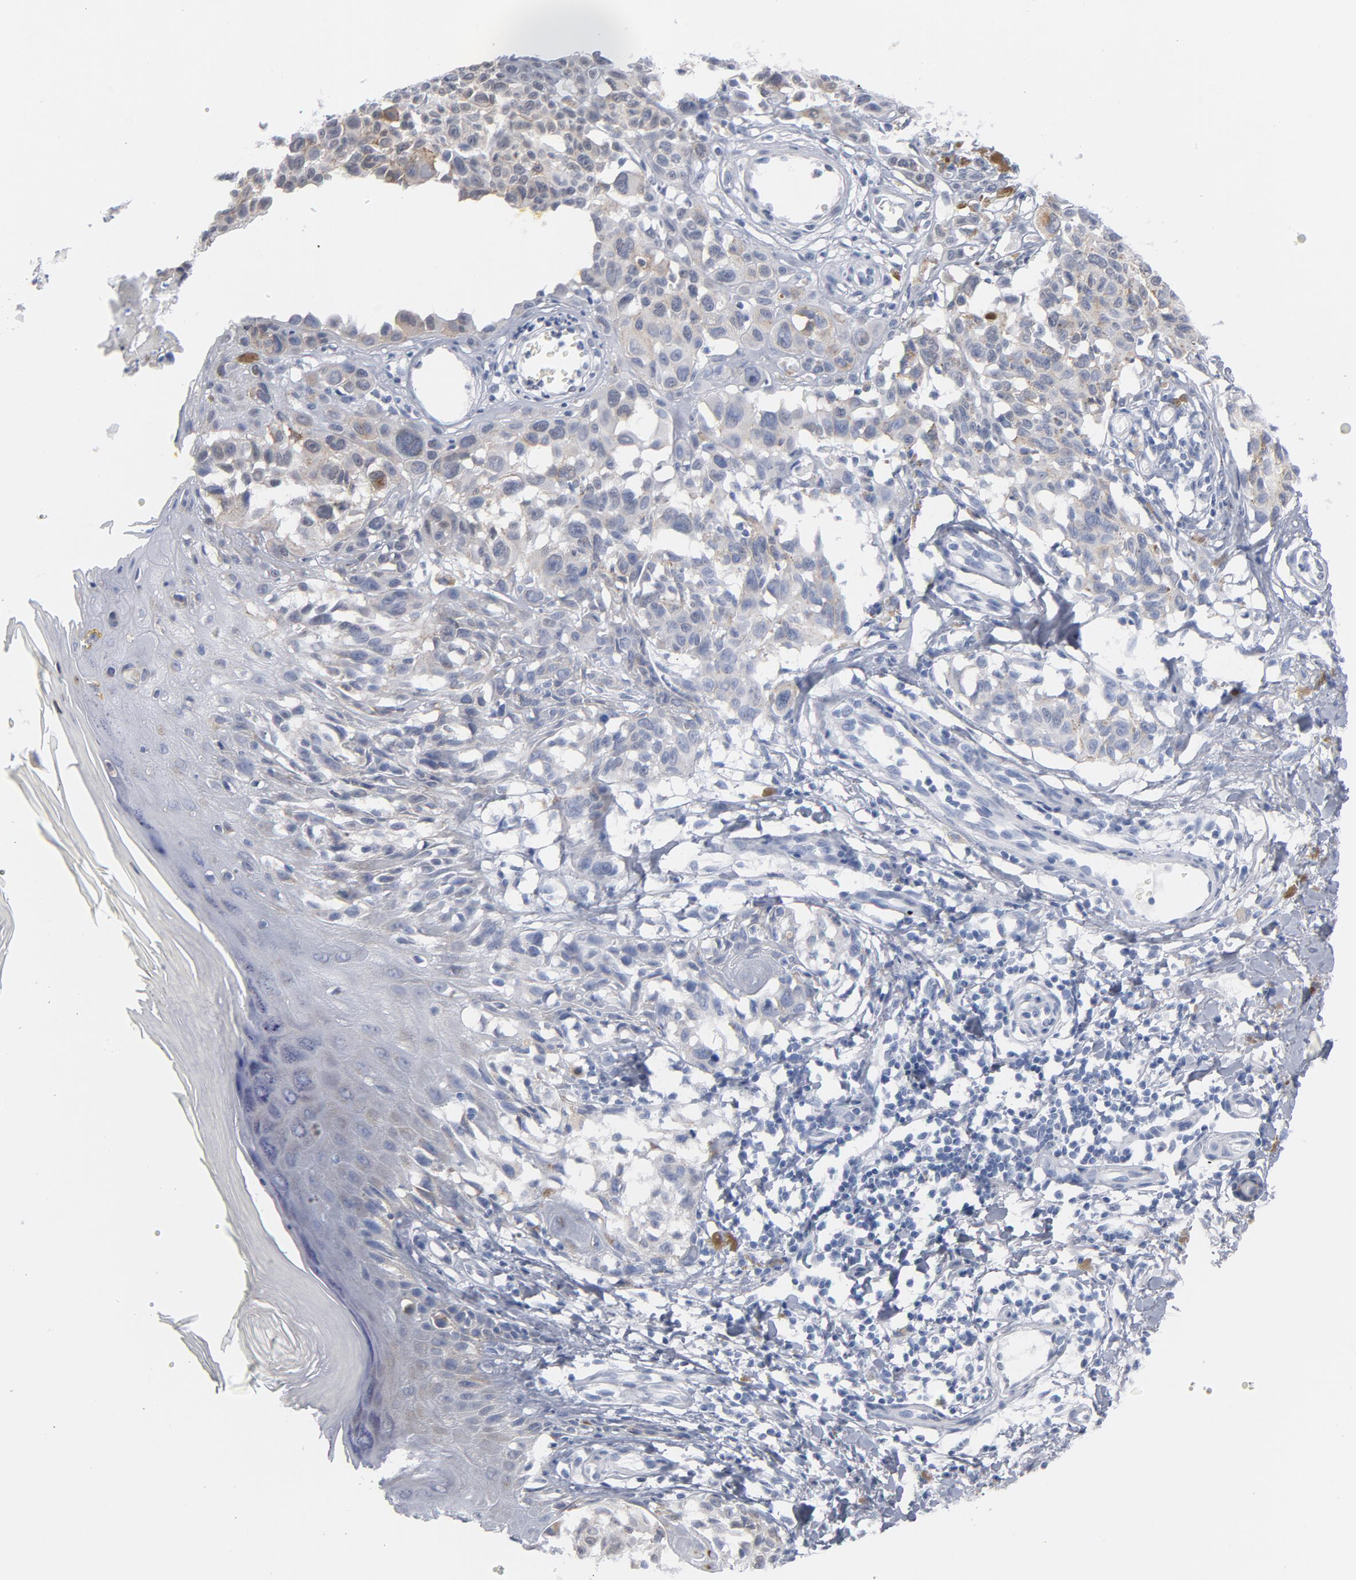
{"staining": {"intensity": "weak", "quantity": "<25%", "location": "cytoplasmic/membranous"}, "tissue": "melanoma", "cell_type": "Tumor cells", "image_type": "cancer", "snomed": [{"axis": "morphology", "description": "Malignant melanoma, NOS"}, {"axis": "topography", "description": "Skin"}], "caption": "Protein analysis of malignant melanoma shows no significant staining in tumor cells.", "gene": "BAP1", "patient": {"sex": "female", "age": 77}}